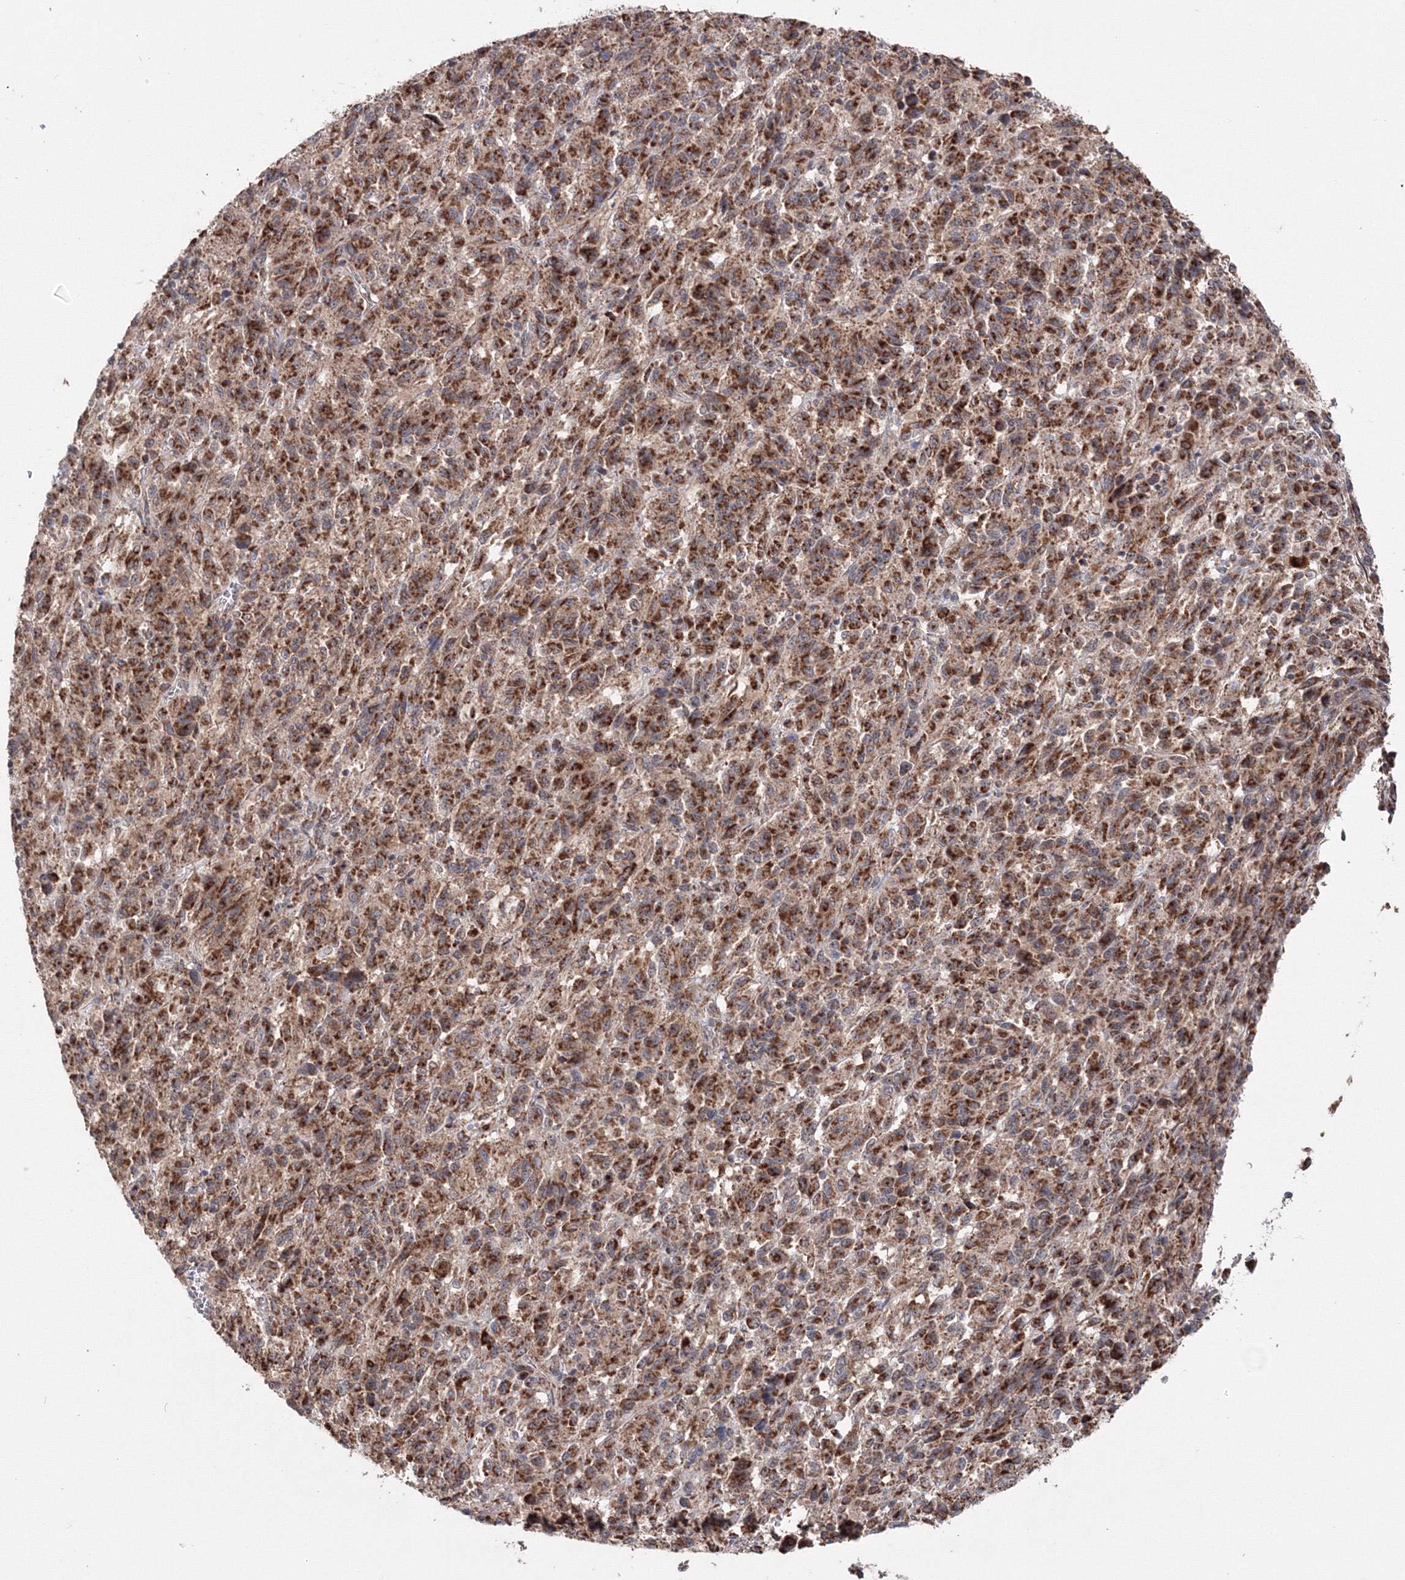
{"staining": {"intensity": "strong", "quantity": ">75%", "location": "cytoplasmic/membranous"}, "tissue": "melanoma", "cell_type": "Tumor cells", "image_type": "cancer", "snomed": [{"axis": "morphology", "description": "Malignant melanoma, Metastatic site"}, {"axis": "topography", "description": "Lung"}], "caption": "IHC of human melanoma displays high levels of strong cytoplasmic/membranous expression in about >75% of tumor cells.", "gene": "PEX13", "patient": {"sex": "male", "age": 64}}